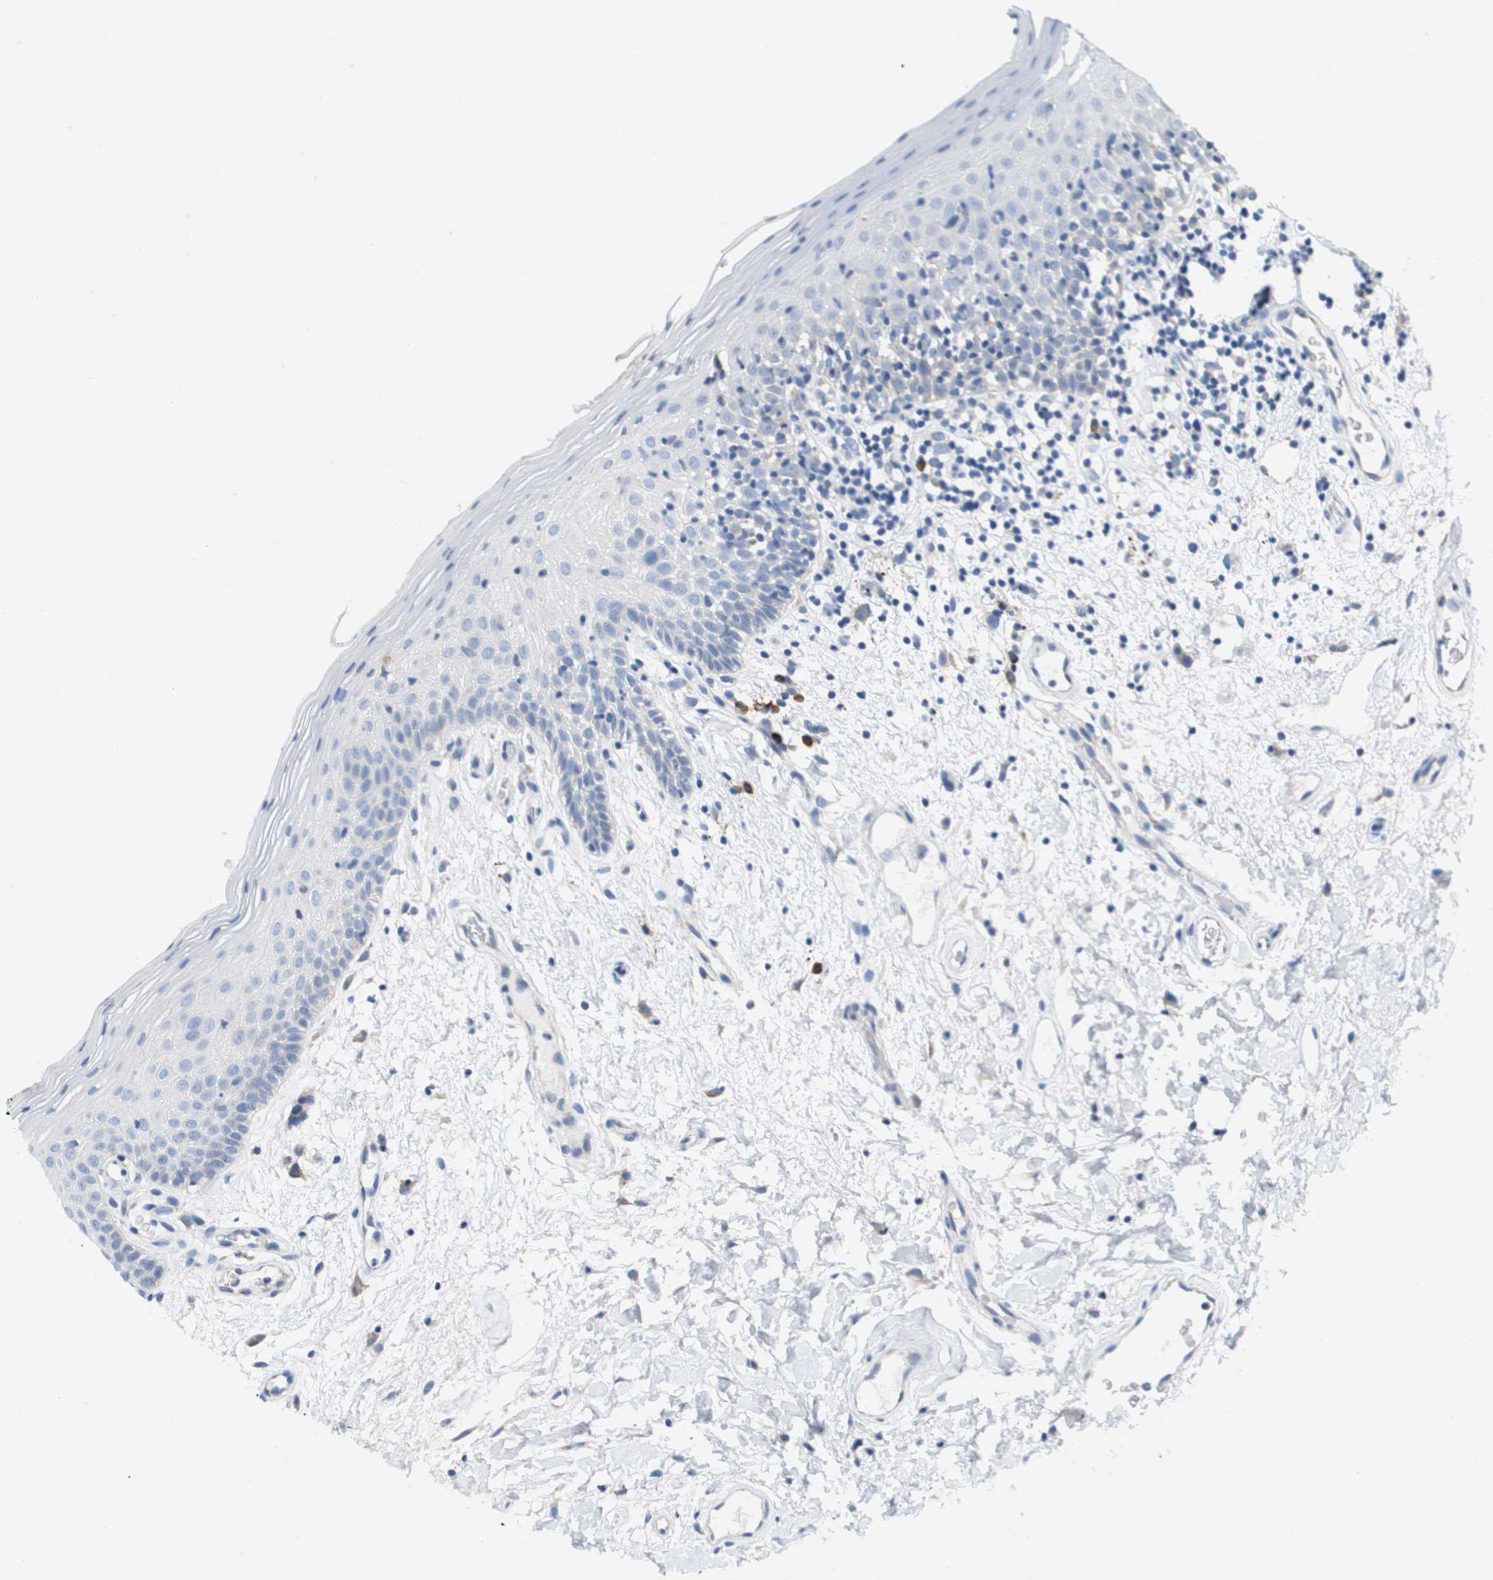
{"staining": {"intensity": "negative", "quantity": "none", "location": "none"}, "tissue": "oral mucosa", "cell_type": "Squamous epithelial cells", "image_type": "normal", "snomed": [{"axis": "morphology", "description": "Normal tissue, NOS"}, {"axis": "morphology", "description": "Squamous cell carcinoma, NOS"}, {"axis": "topography", "description": "Skeletal muscle"}, {"axis": "topography", "description": "Oral tissue"}, {"axis": "topography", "description": "Head-Neck"}], "caption": "This is a histopathology image of immunohistochemistry (IHC) staining of normal oral mucosa, which shows no positivity in squamous epithelial cells. (DAB IHC, high magnification).", "gene": "CD3G", "patient": {"sex": "male", "age": 71}}